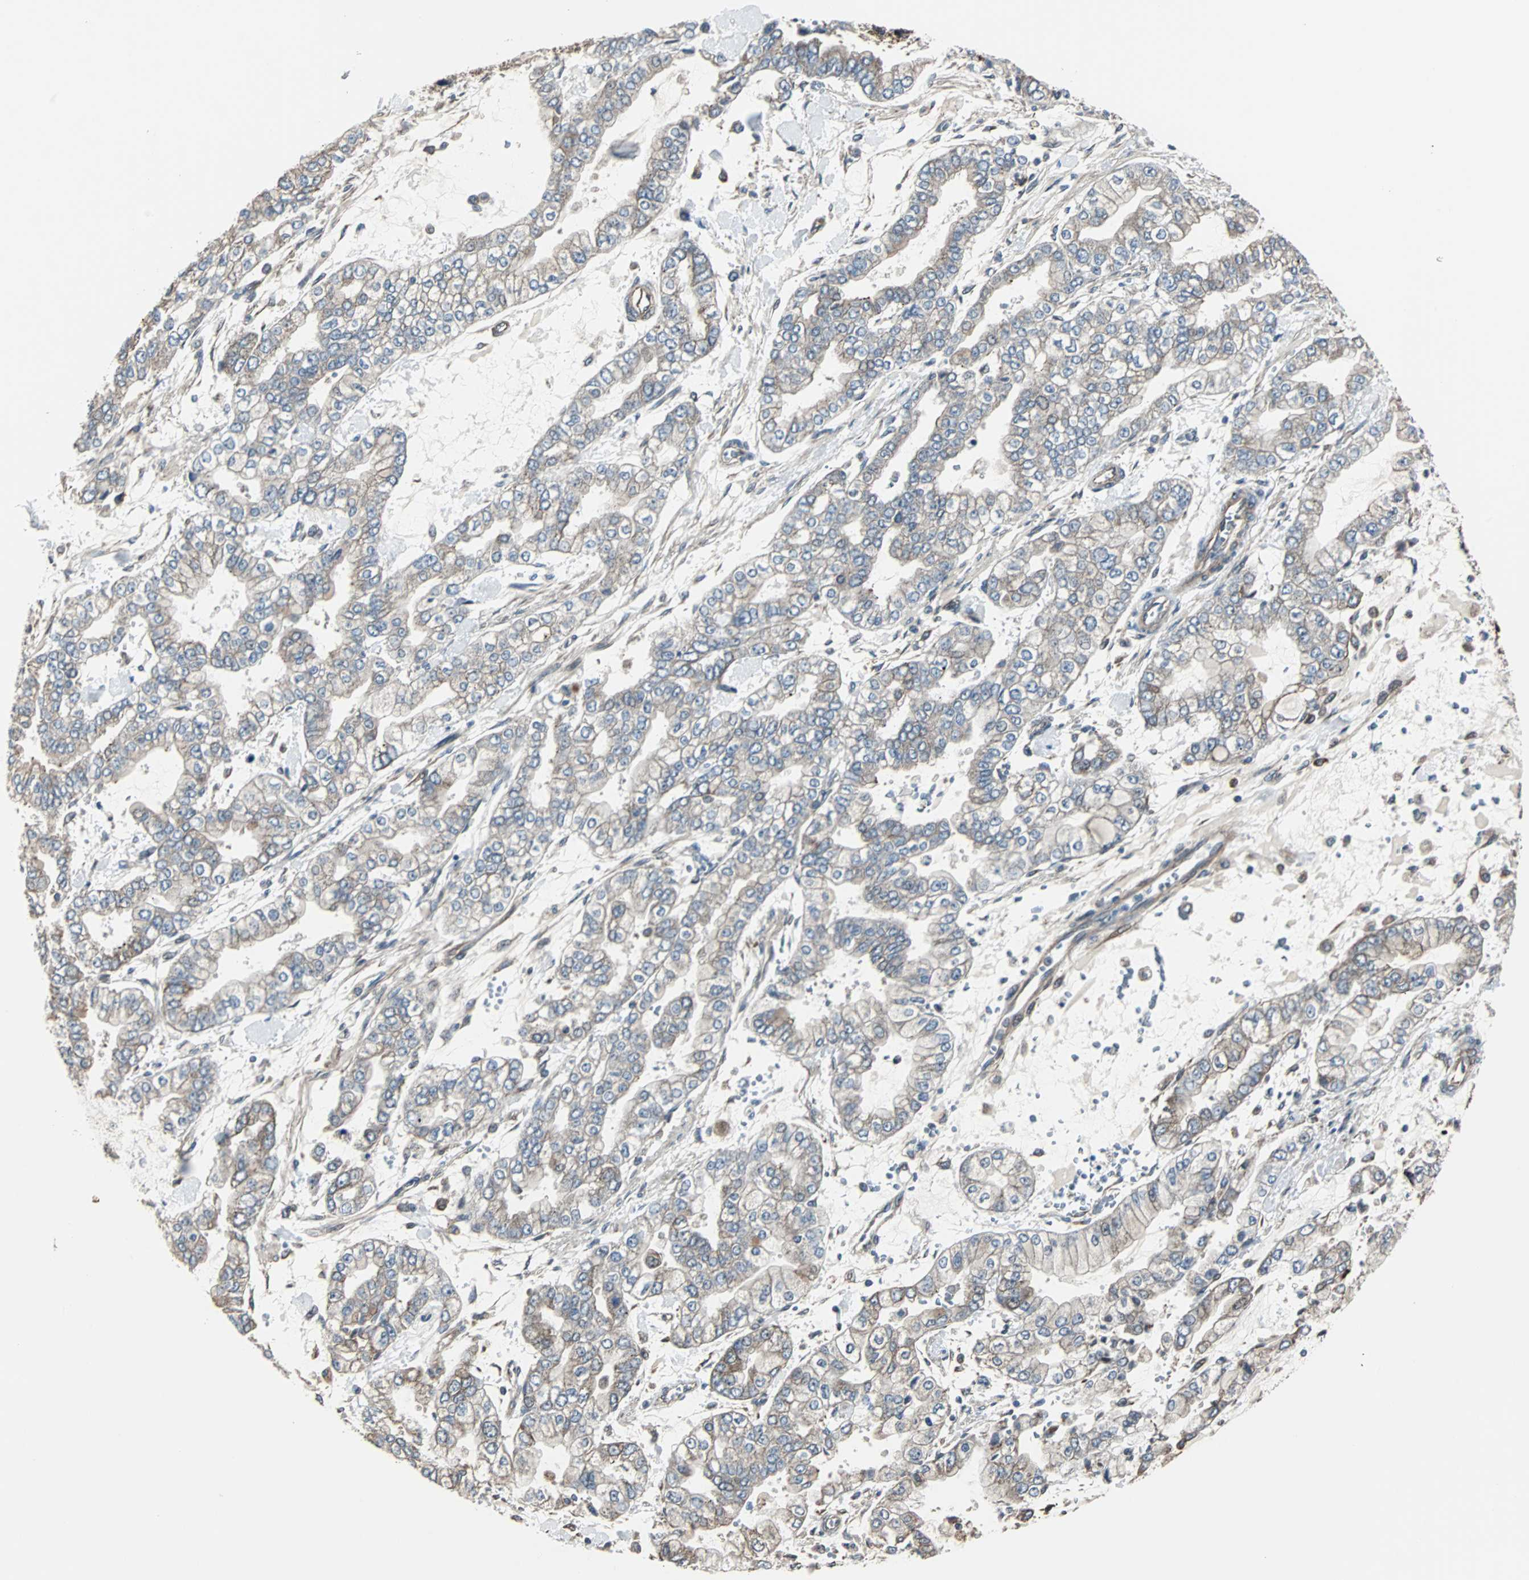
{"staining": {"intensity": "weak", "quantity": ">75%", "location": "cytoplasmic/membranous"}, "tissue": "stomach cancer", "cell_type": "Tumor cells", "image_type": "cancer", "snomed": [{"axis": "morphology", "description": "Normal tissue, NOS"}, {"axis": "morphology", "description": "Adenocarcinoma, NOS"}, {"axis": "topography", "description": "Stomach, upper"}, {"axis": "topography", "description": "Stomach"}], "caption": "A brown stain labels weak cytoplasmic/membranous expression of a protein in stomach cancer tumor cells. (IHC, brightfield microscopy, high magnification).", "gene": "CHP1", "patient": {"sex": "male", "age": 76}}